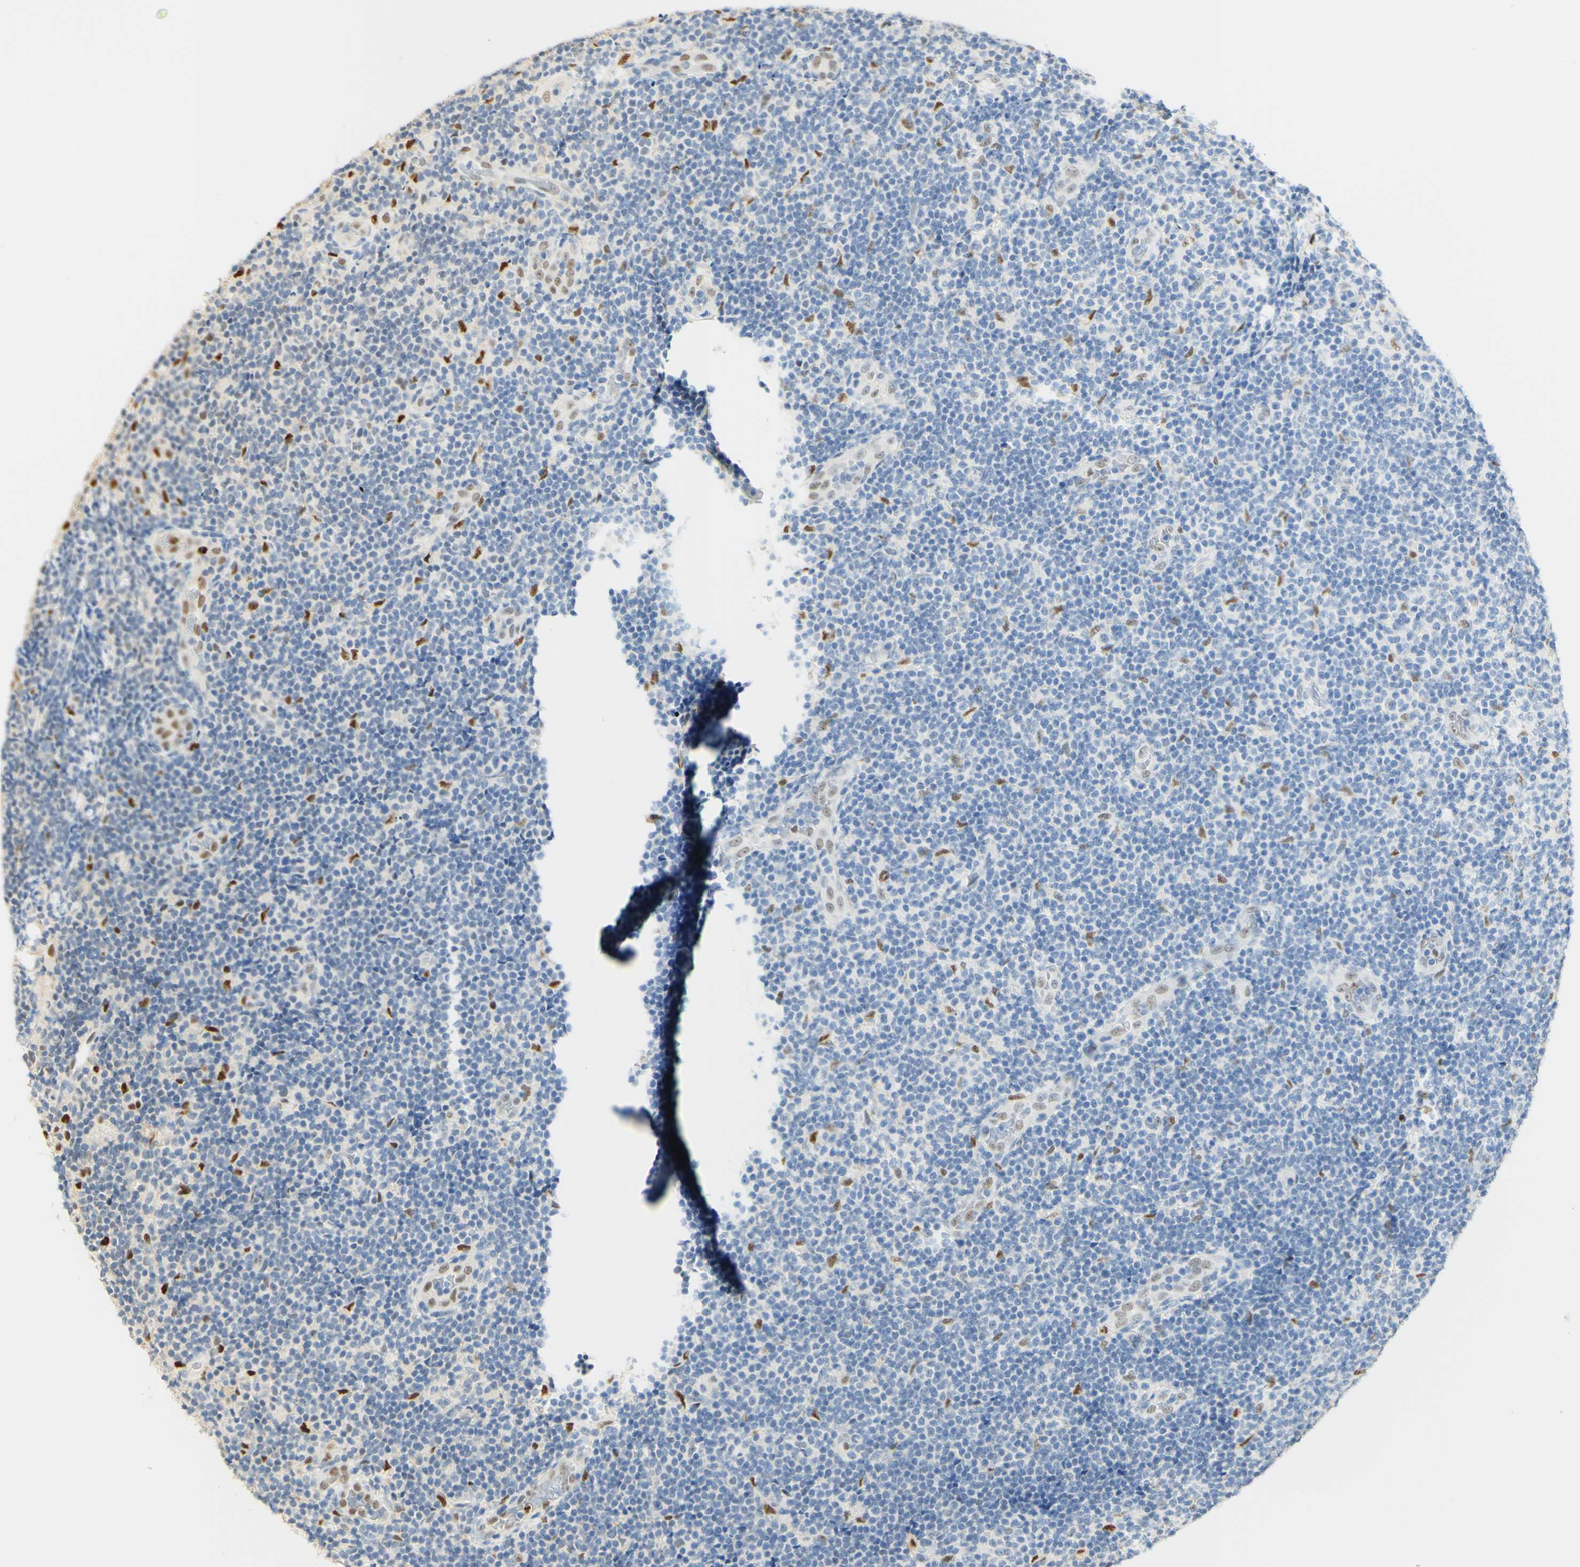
{"staining": {"intensity": "negative", "quantity": "none", "location": "none"}, "tissue": "lymphoma", "cell_type": "Tumor cells", "image_type": "cancer", "snomed": [{"axis": "morphology", "description": "Malignant lymphoma, non-Hodgkin's type, Low grade"}, {"axis": "topography", "description": "Lymph node"}], "caption": "An IHC micrograph of lymphoma is shown. There is no staining in tumor cells of lymphoma.", "gene": "MAP3K4", "patient": {"sex": "male", "age": 83}}